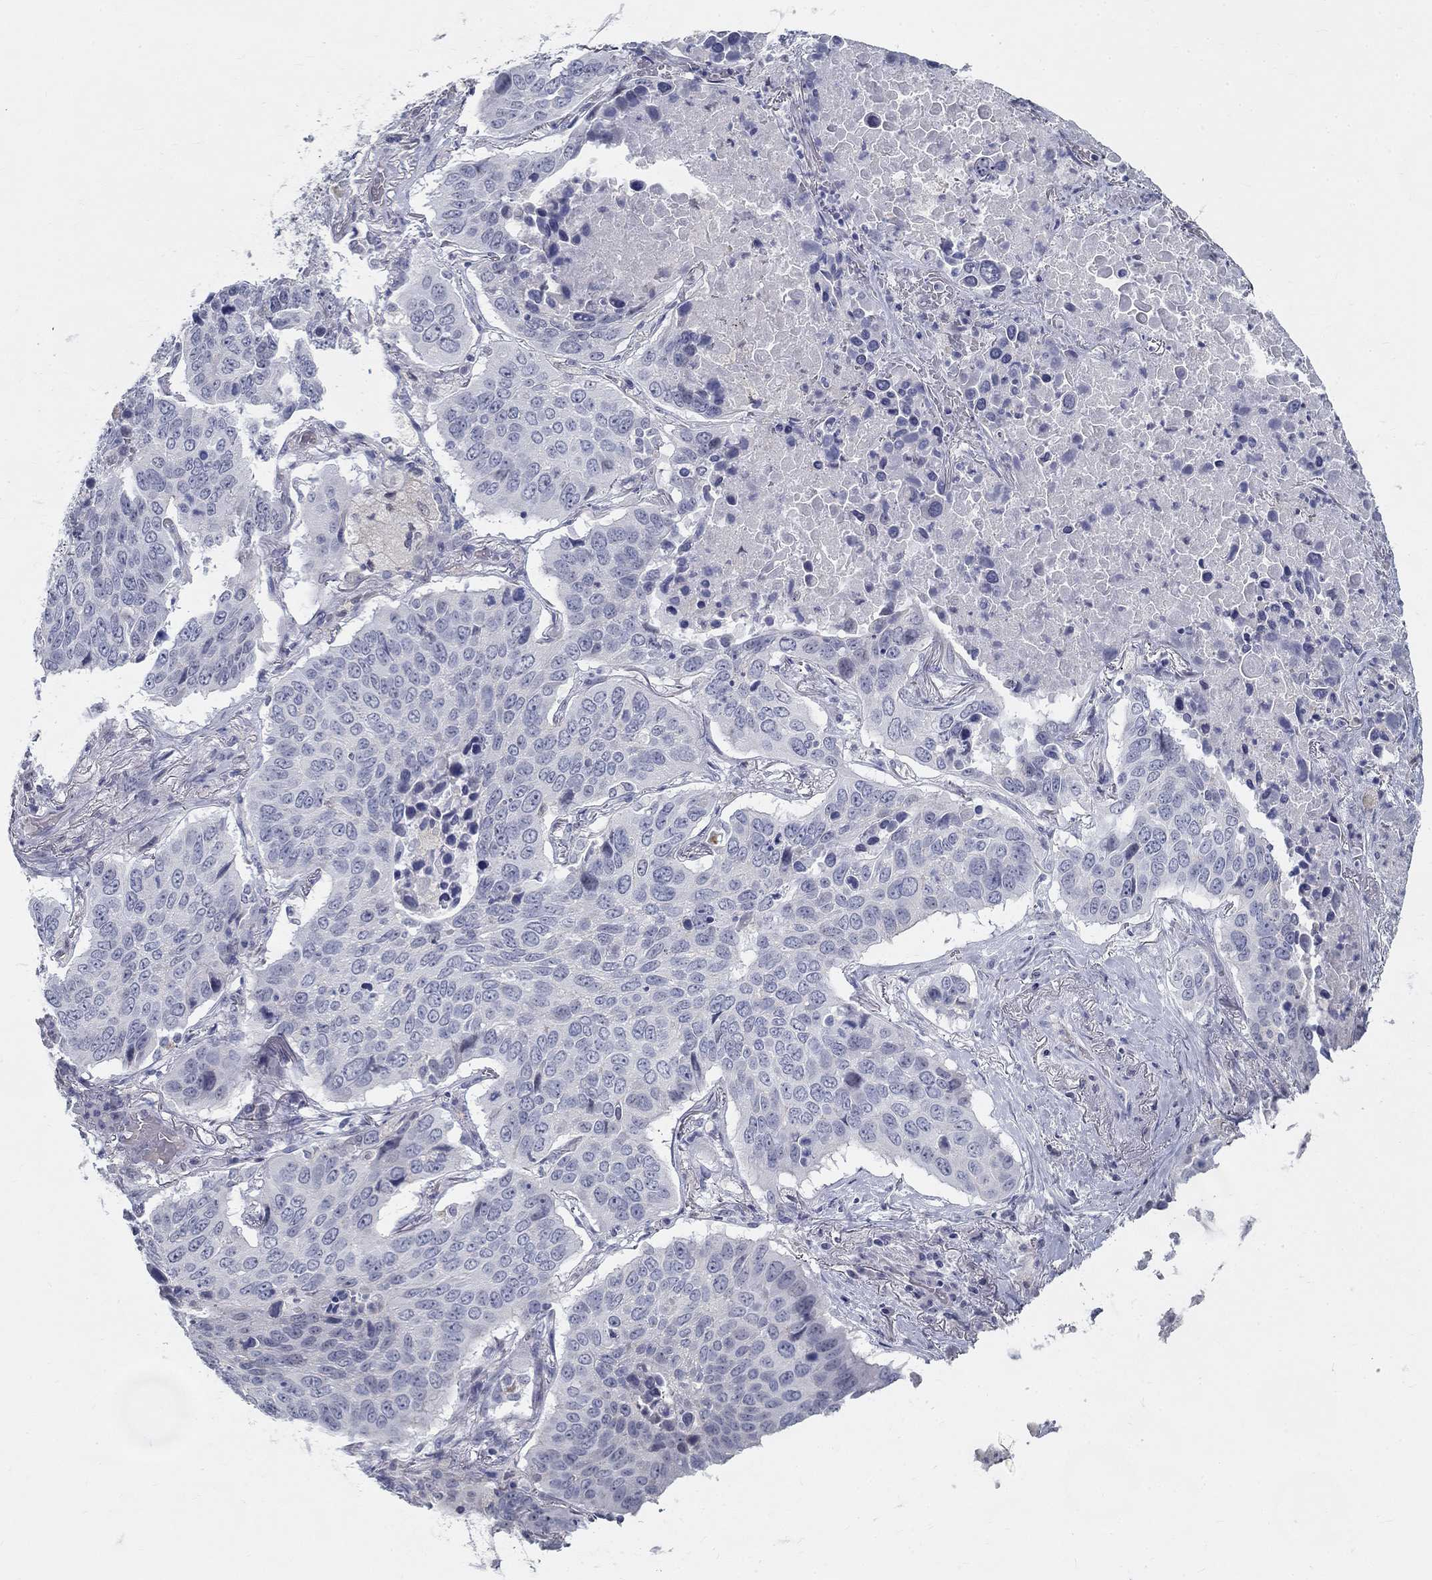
{"staining": {"intensity": "negative", "quantity": "none", "location": "none"}, "tissue": "lung cancer", "cell_type": "Tumor cells", "image_type": "cancer", "snomed": [{"axis": "morphology", "description": "Normal tissue, NOS"}, {"axis": "morphology", "description": "Squamous cell carcinoma, NOS"}, {"axis": "topography", "description": "Bronchus"}, {"axis": "topography", "description": "Lung"}], "caption": "The histopathology image reveals no staining of tumor cells in lung squamous cell carcinoma. (Stains: DAB immunohistochemistry (IHC) with hematoxylin counter stain, Microscopy: brightfield microscopy at high magnification).", "gene": "GUCA1A", "patient": {"sex": "male", "age": 64}}